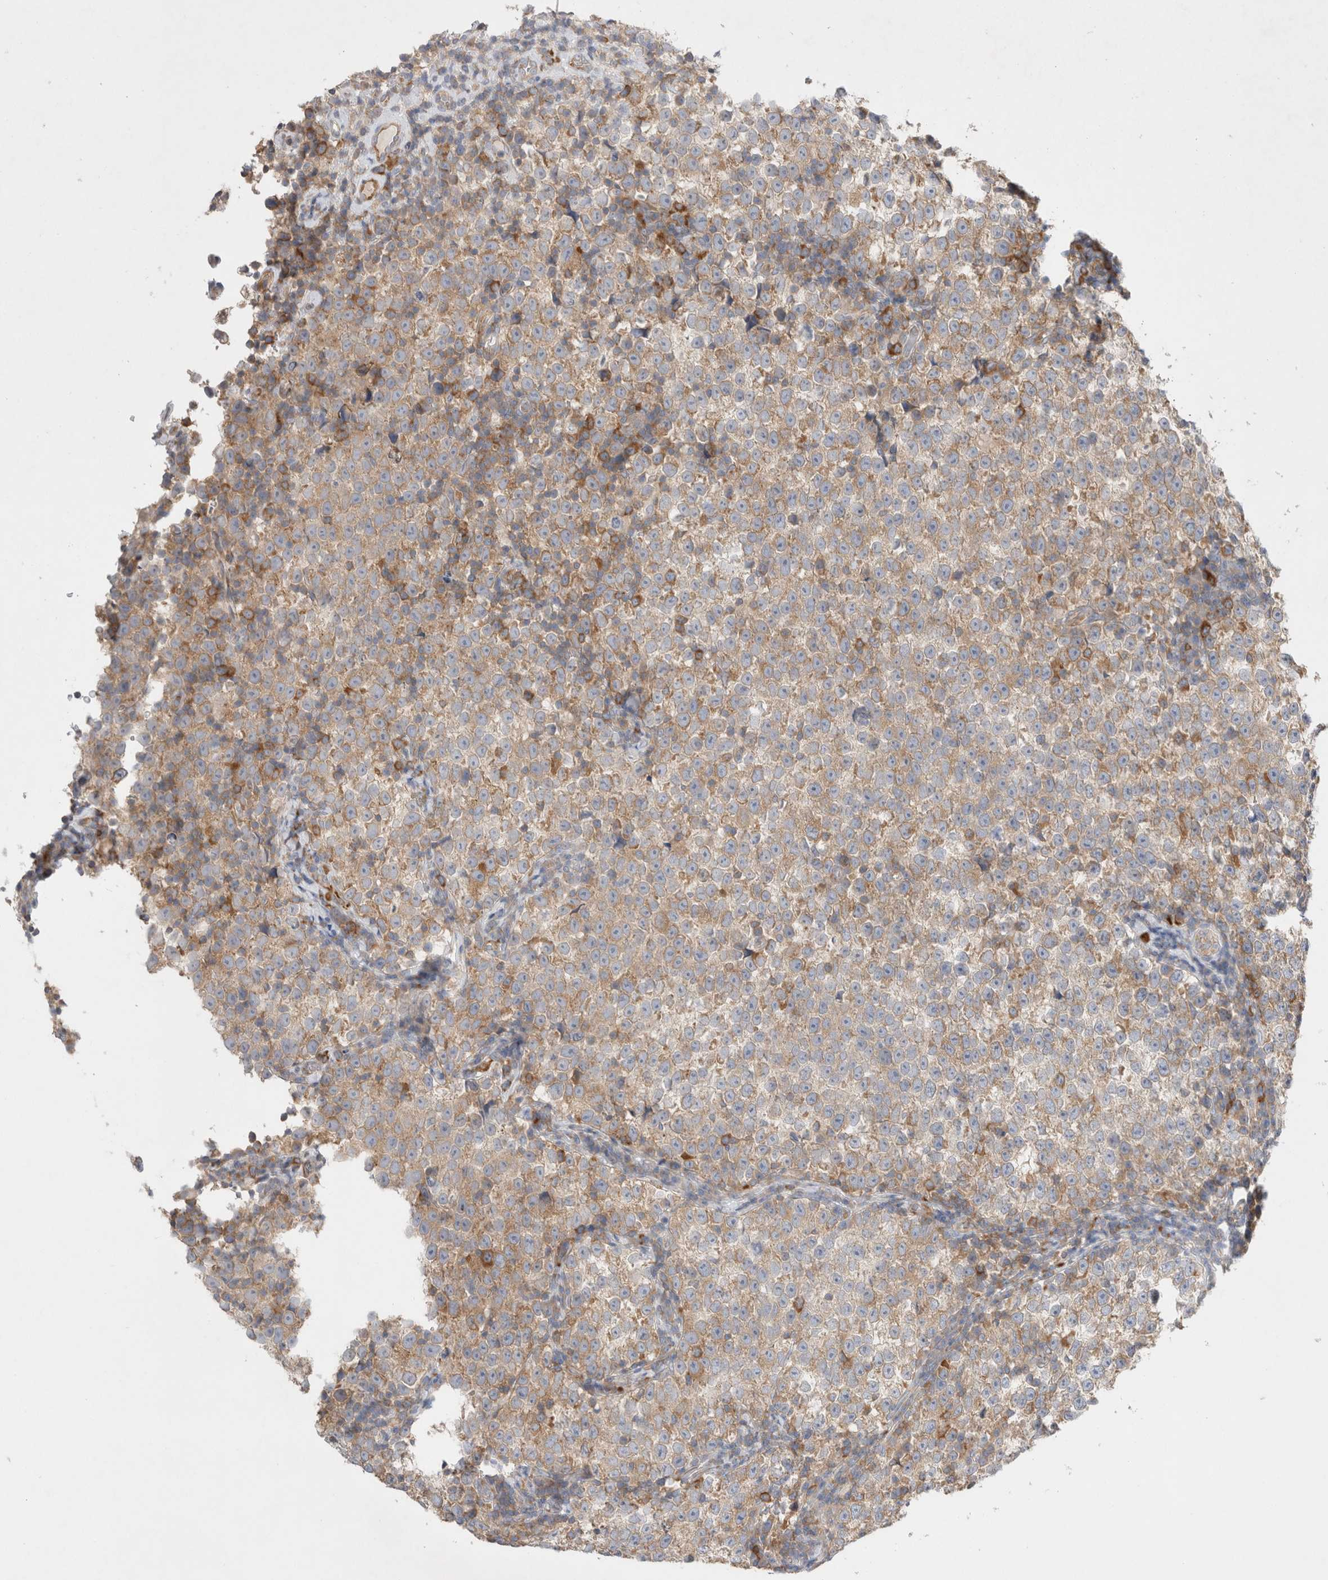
{"staining": {"intensity": "moderate", "quantity": "25%-75%", "location": "cytoplasmic/membranous"}, "tissue": "testis cancer", "cell_type": "Tumor cells", "image_type": "cancer", "snomed": [{"axis": "morphology", "description": "Normal tissue, NOS"}, {"axis": "morphology", "description": "Seminoma, NOS"}, {"axis": "topography", "description": "Testis"}], "caption": "An immunohistochemistry (IHC) micrograph of neoplastic tissue is shown. Protein staining in brown highlights moderate cytoplasmic/membranous positivity in testis seminoma within tumor cells.", "gene": "ZNF23", "patient": {"sex": "male", "age": 43}}